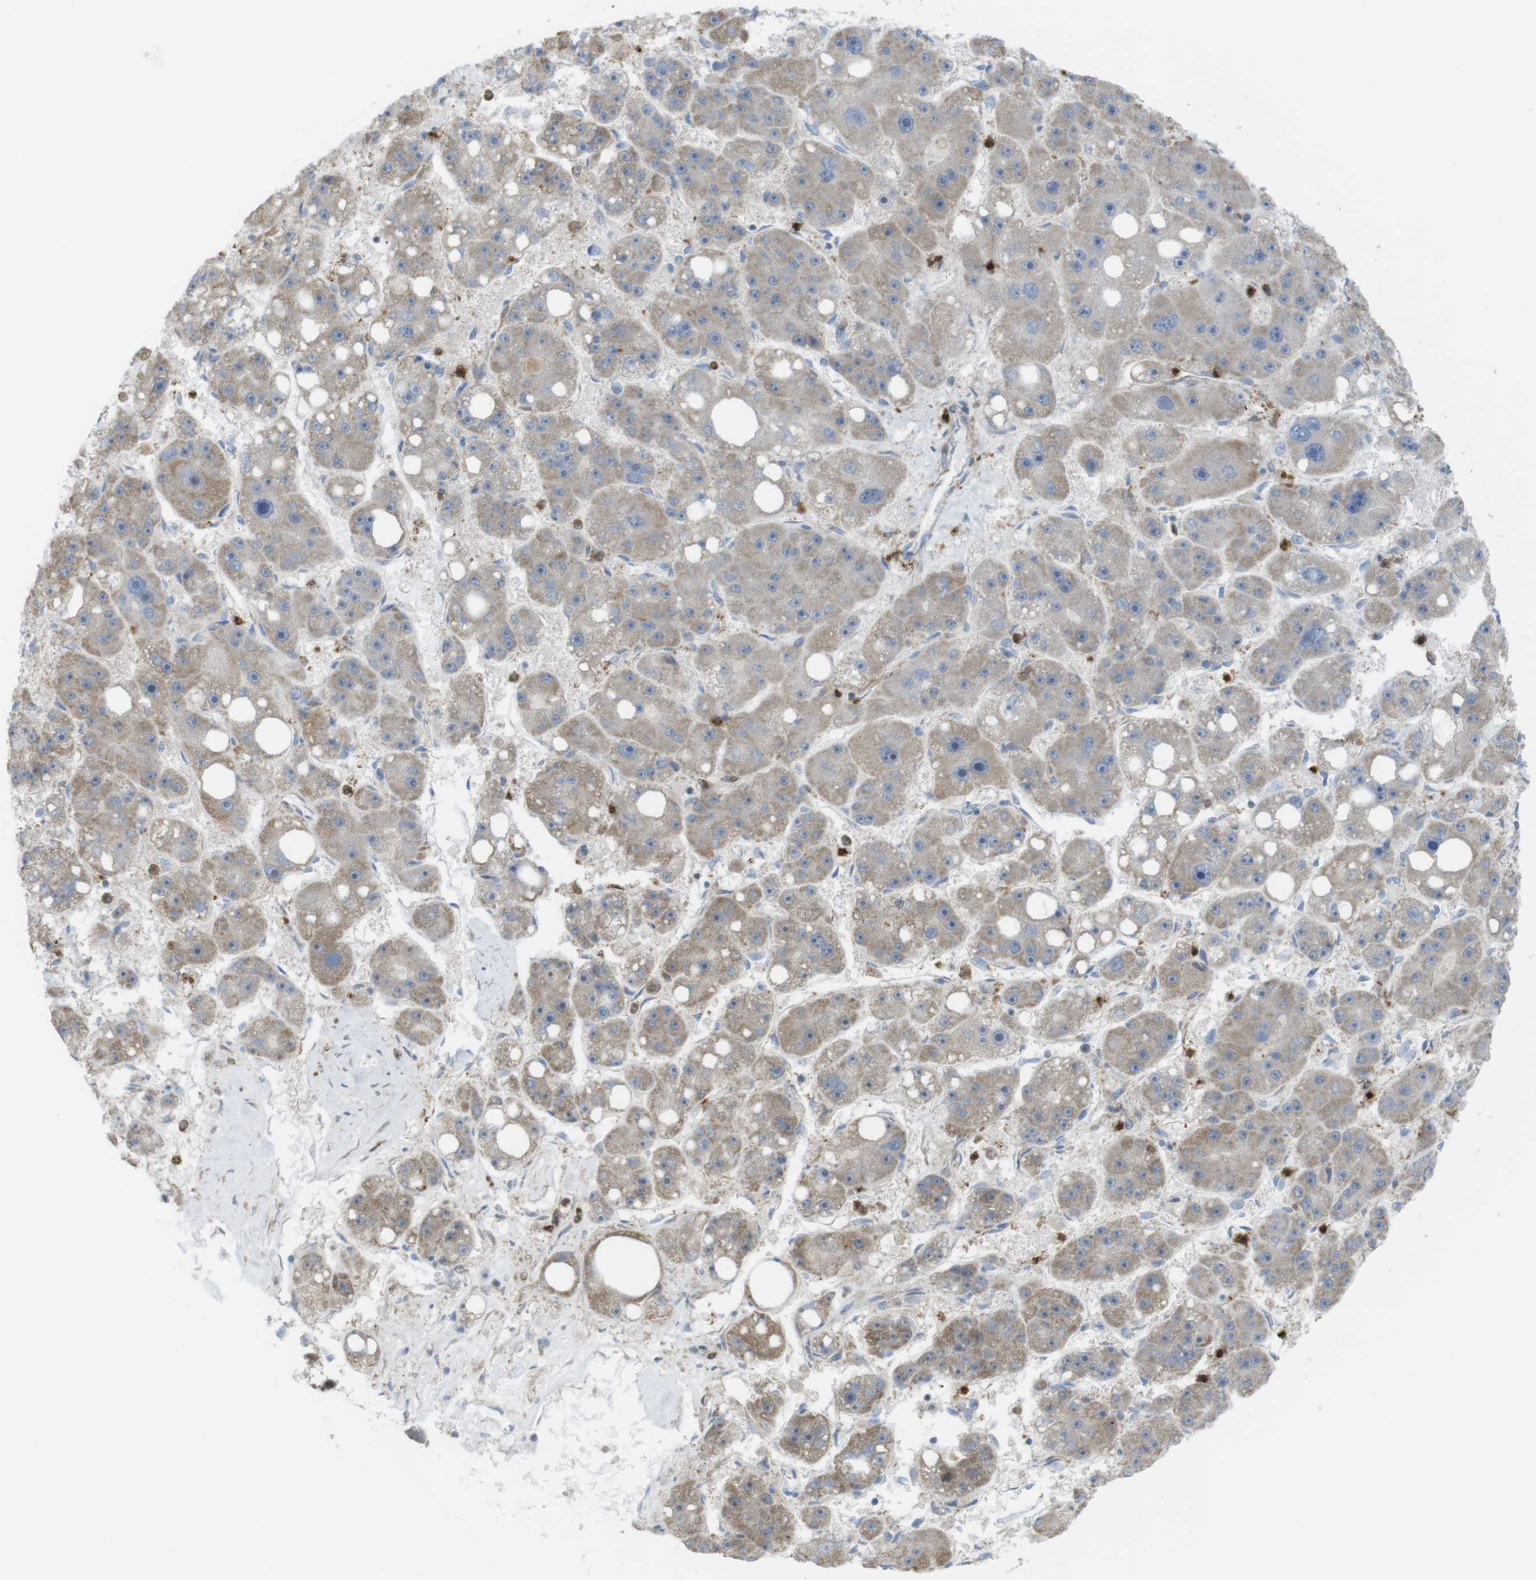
{"staining": {"intensity": "weak", "quantity": ">75%", "location": "cytoplasmic/membranous"}, "tissue": "liver cancer", "cell_type": "Tumor cells", "image_type": "cancer", "snomed": [{"axis": "morphology", "description": "Carcinoma, Hepatocellular, NOS"}, {"axis": "topography", "description": "Liver"}], "caption": "Liver cancer (hepatocellular carcinoma) stained with a protein marker shows weak staining in tumor cells.", "gene": "PRKCD", "patient": {"sex": "female", "age": 61}}